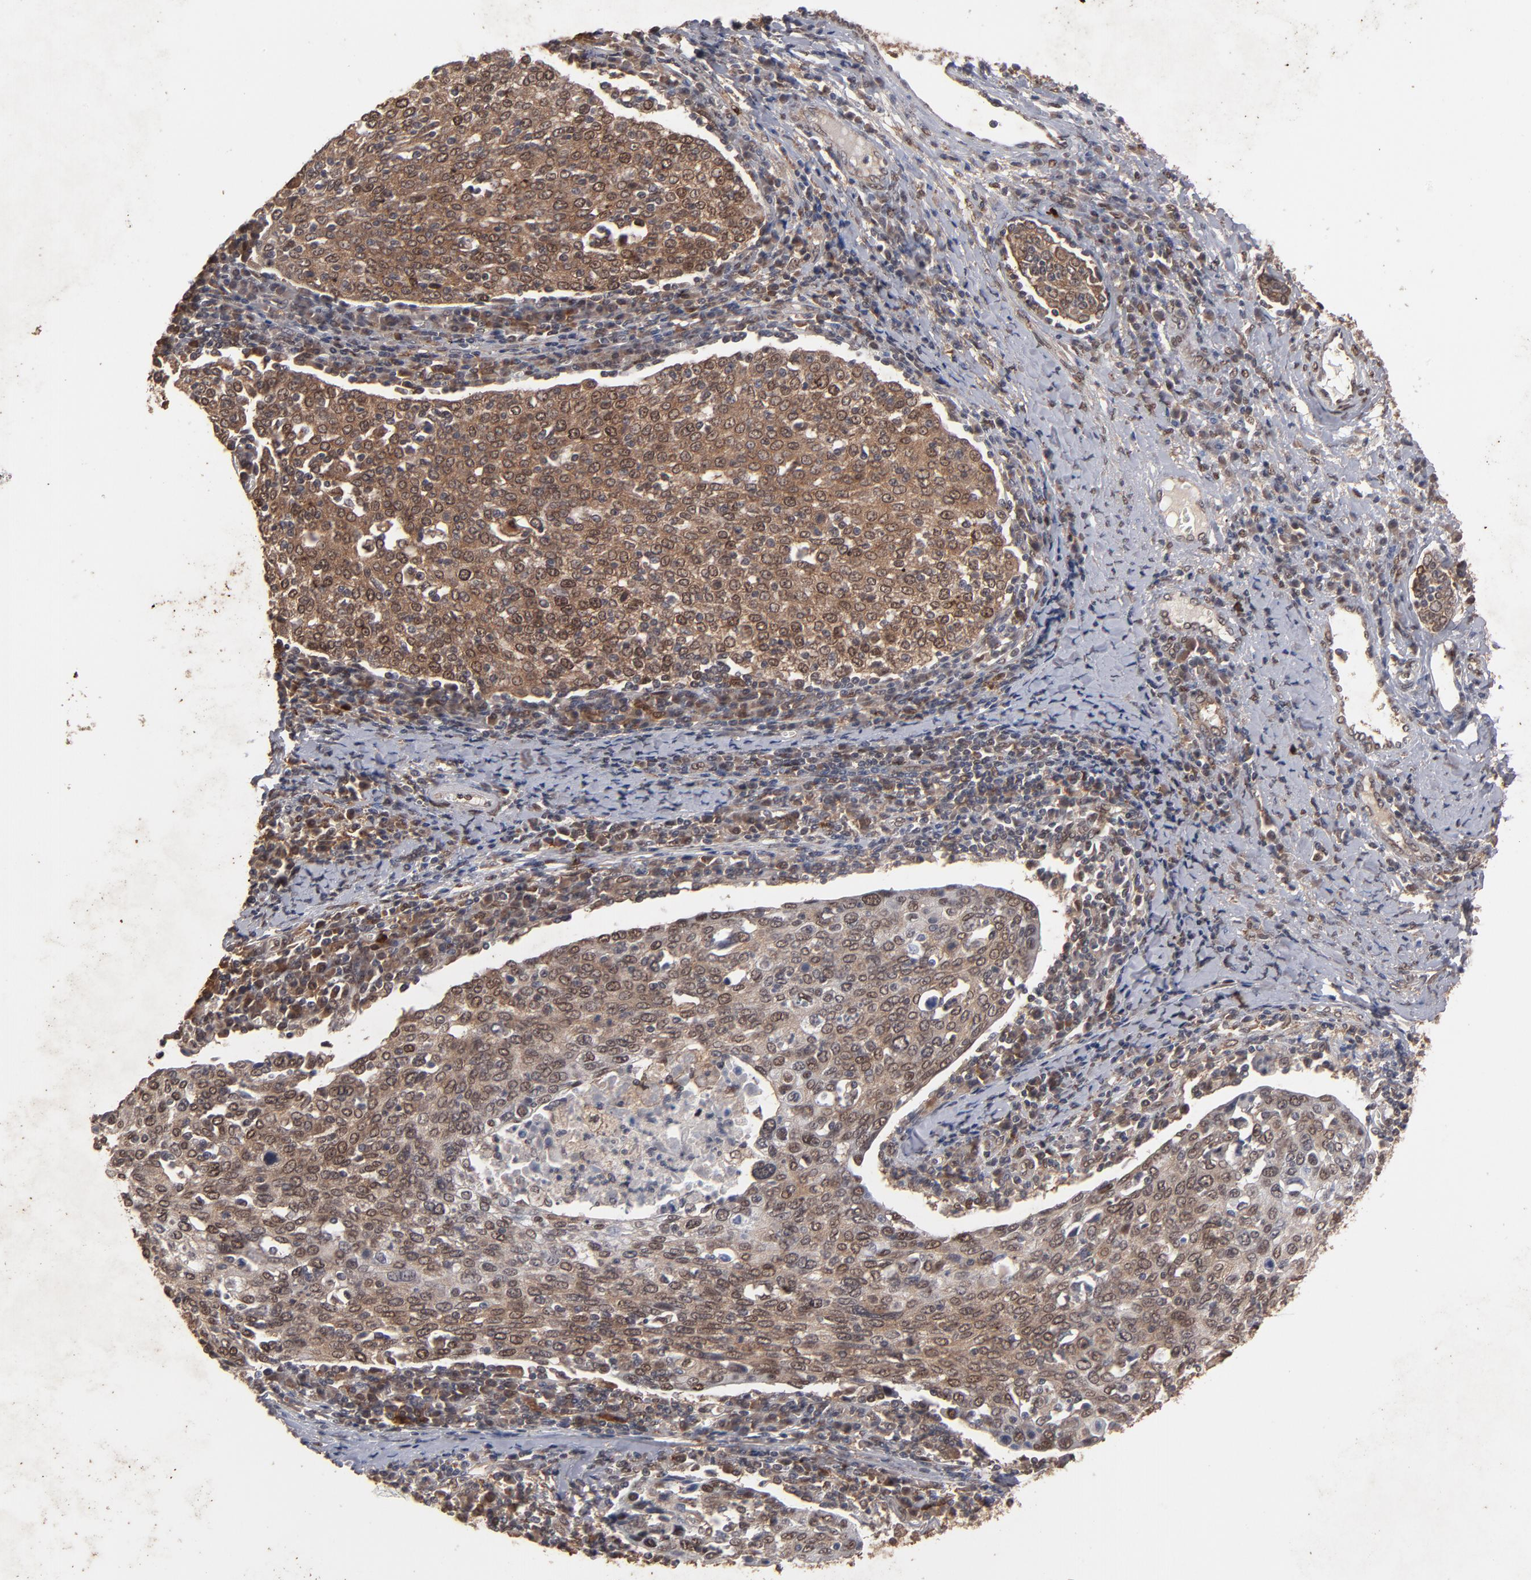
{"staining": {"intensity": "moderate", "quantity": ">75%", "location": "cytoplasmic/membranous,nuclear"}, "tissue": "cervical cancer", "cell_type": "Tumor cells", "image_type": "cancer", "snomed": [{"axis": "morphology", "description": "Squamous cell carcinoma, NOS"}, {"axis": "topography", "description": "Cervix"}], "caption": "Protein staining of cervical cancer (squamous cell carcinoma) tissue exhibits moderate cytoplasmic/membranous and nuclear staining in about >75% of tumor cells.", "gene": "HUWE1", "patient": {"sex": "female", "age": 40}}